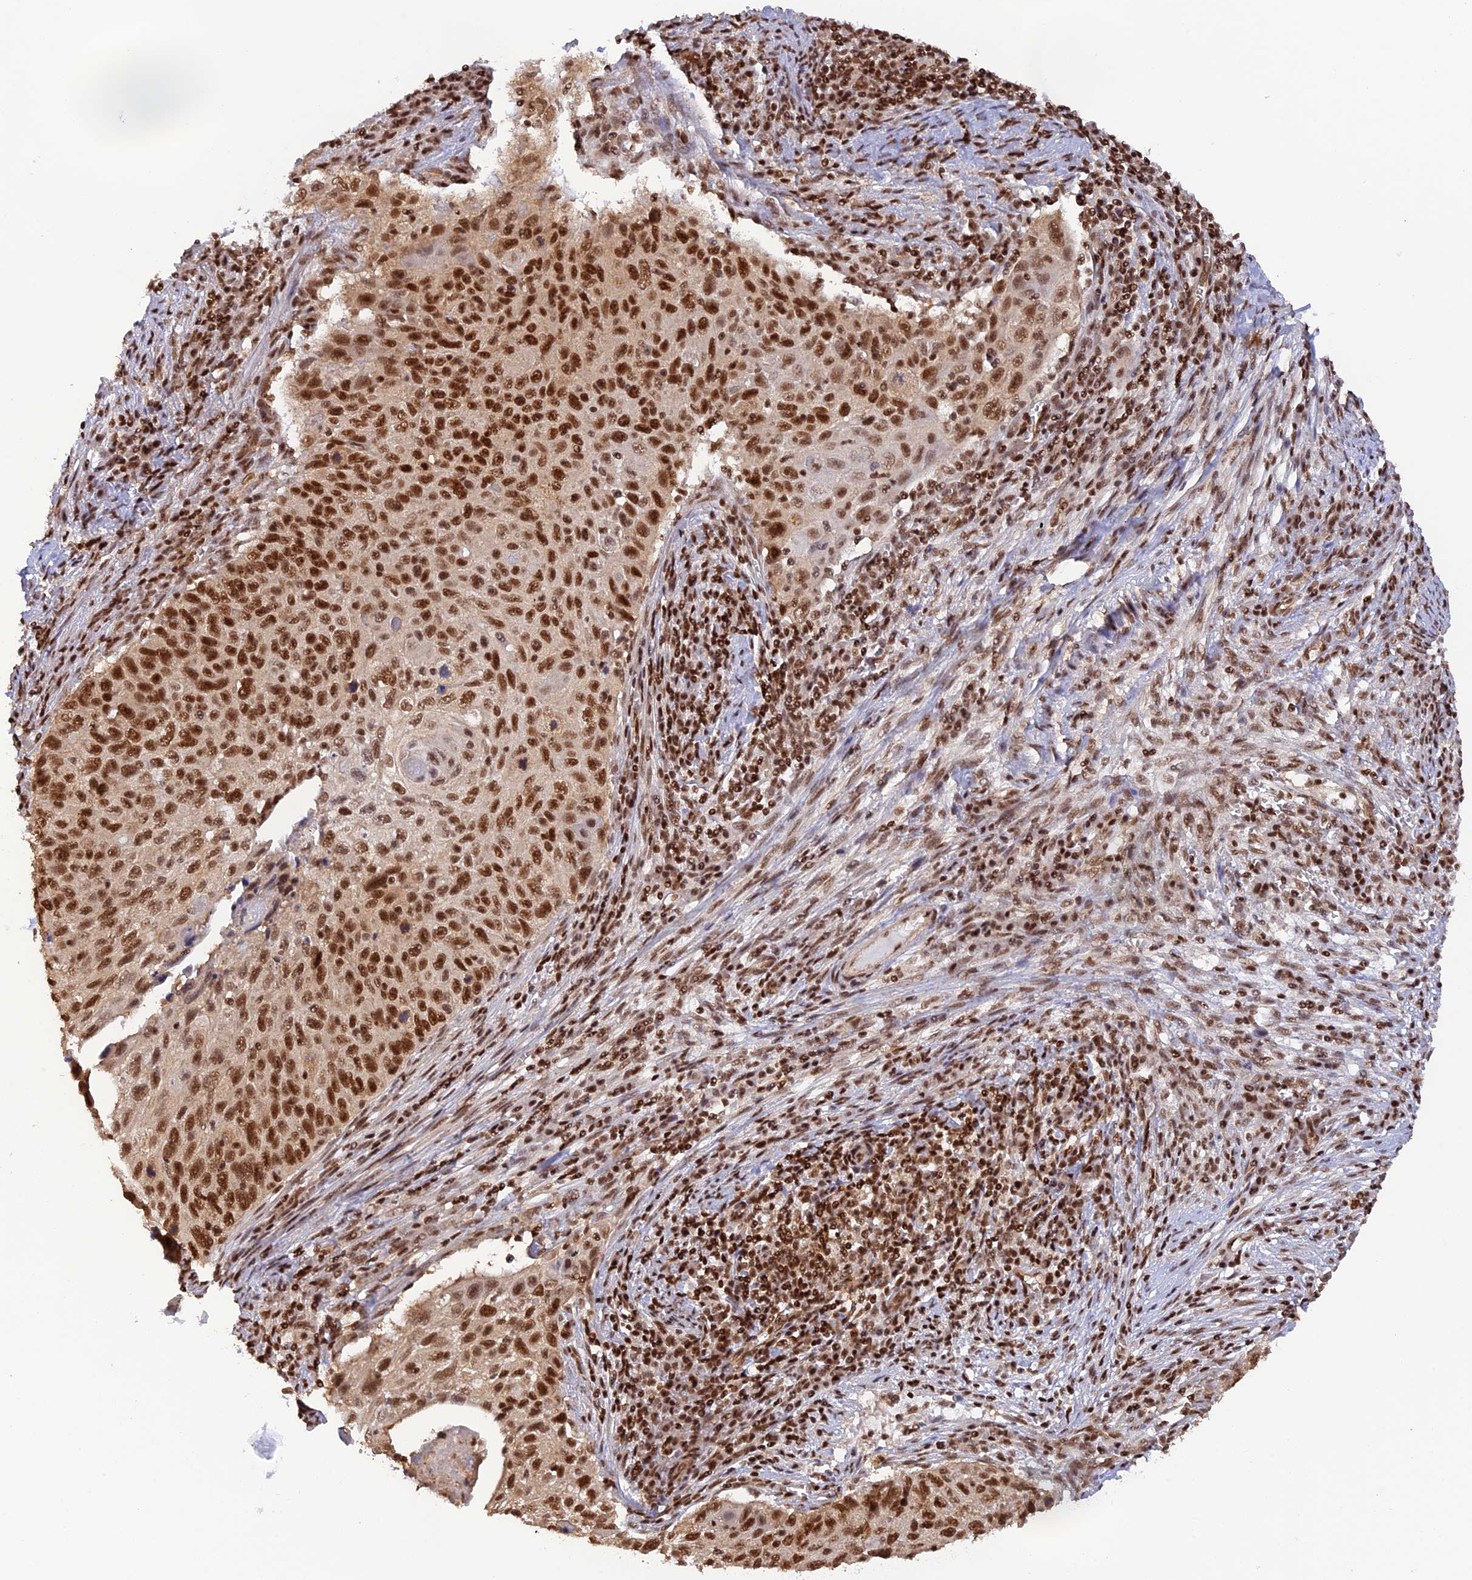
{"staining": {"intensity": "strong", "quantity": ">75%", "location": "nuclear"}, "tissue": "cervical cancer", "cell_type": "Tumor cells", "image_type": "cancer", "snomed": [{"axis": "morphology", "description": "Squamous cell carcinoma, NOS"}, {"axis": "topography", "description": "Cervix"}], "caption": "Cervical cancer was stained to show a protein in brown. There is high levels of strong nuclear staining in approximately >75% of tumor cells.", "gene": "THAP11", "patient": {"sex": "female", "age": 70}}